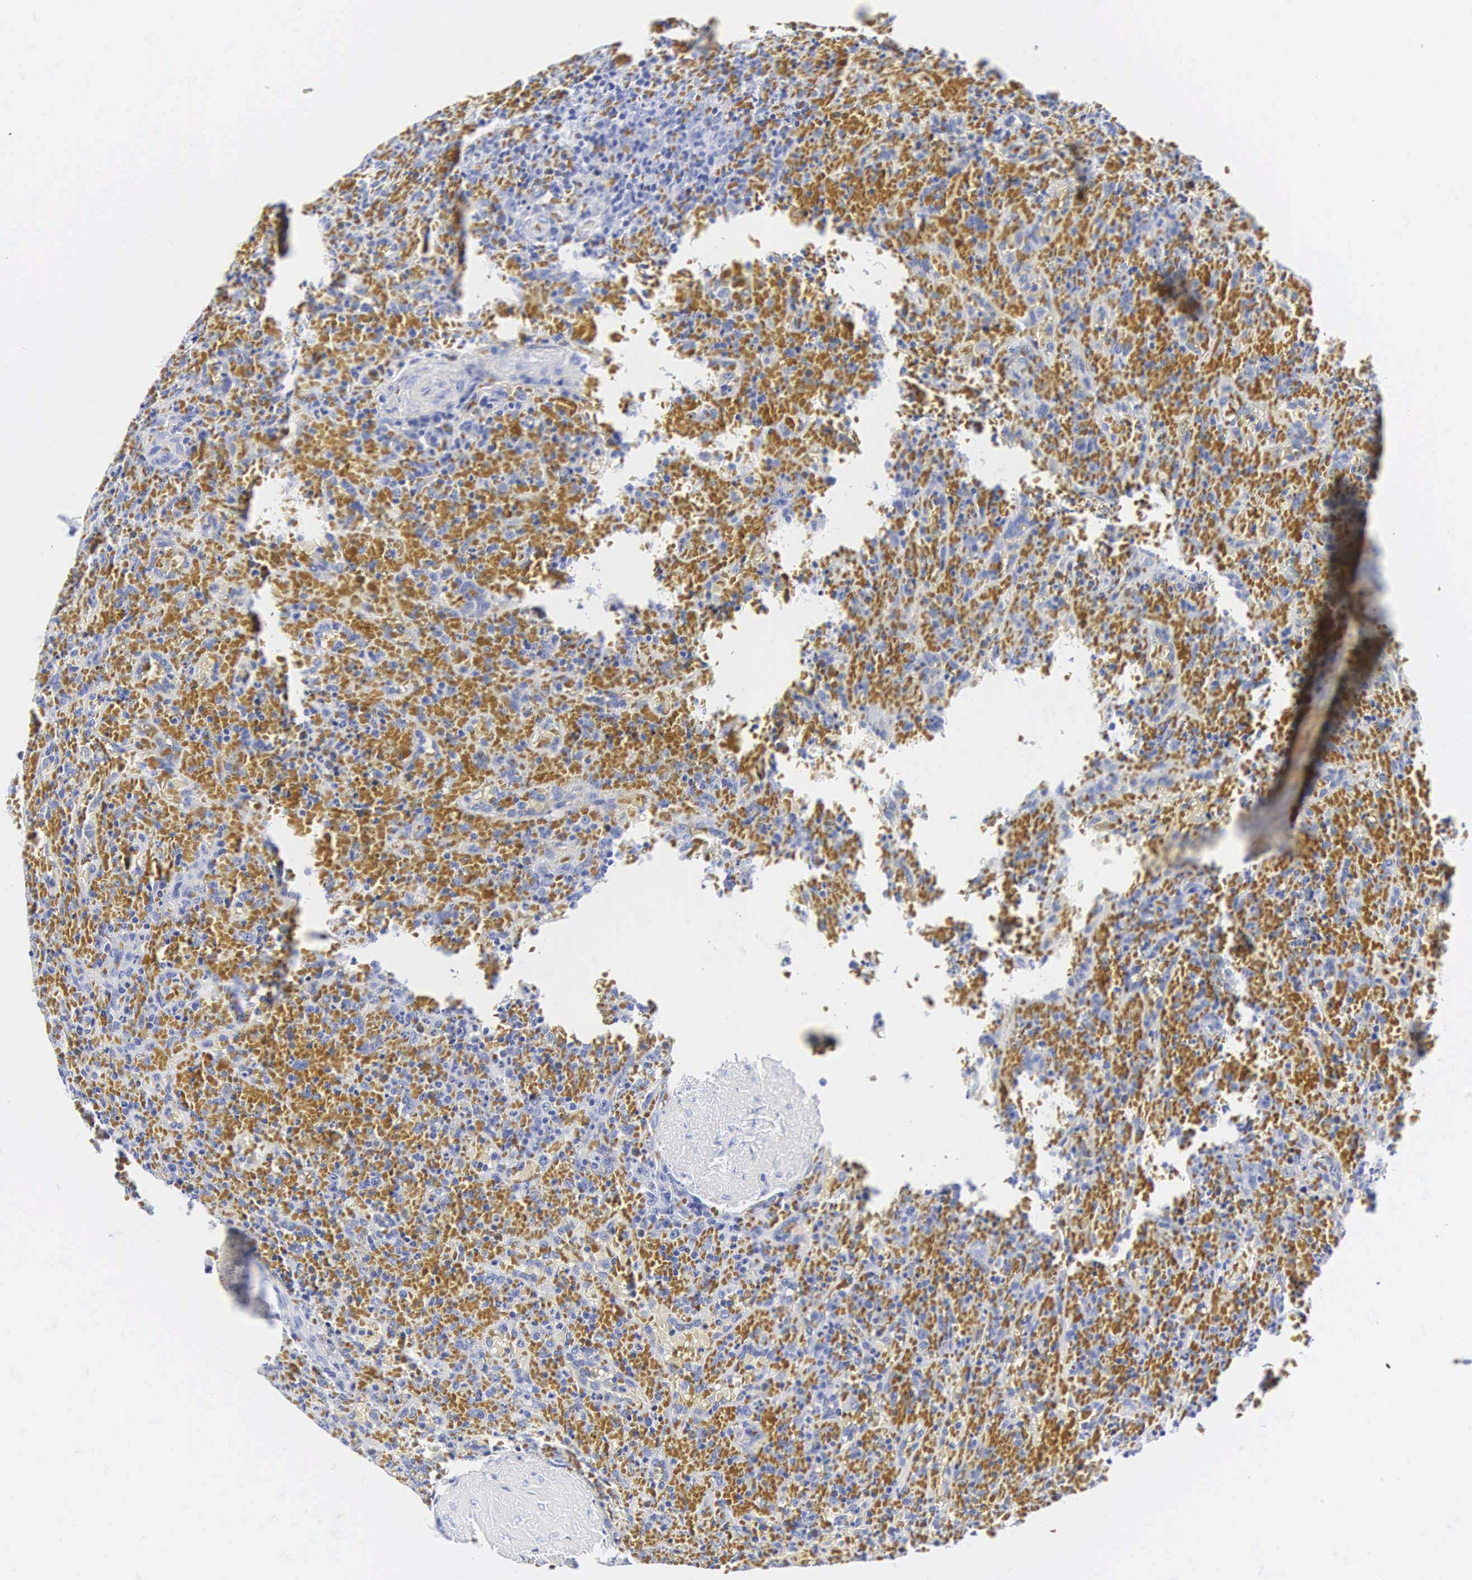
{"staining": {"intensity": "negative", "quantity": "none", "location": "none"}, "tissue": "lymphoma", "cell_type": "Tumor cells", "image_type": "cancer", "snomed": [{"axis": "morphology", "description": "Malignant lymphoma, non-Hodgkin's type, High grade"}, {"axis": "topography", "description": "Spleen"}, {"axis": "topography", "description": "Lymph node"}], "caption": "The histopathology image reveals no staining of tumor cells in lymphoma. (Brightfield microscopy of DAB IHC at high magnification).", "gene": "INS", "patient": {"sex": "female", "age": 70}}